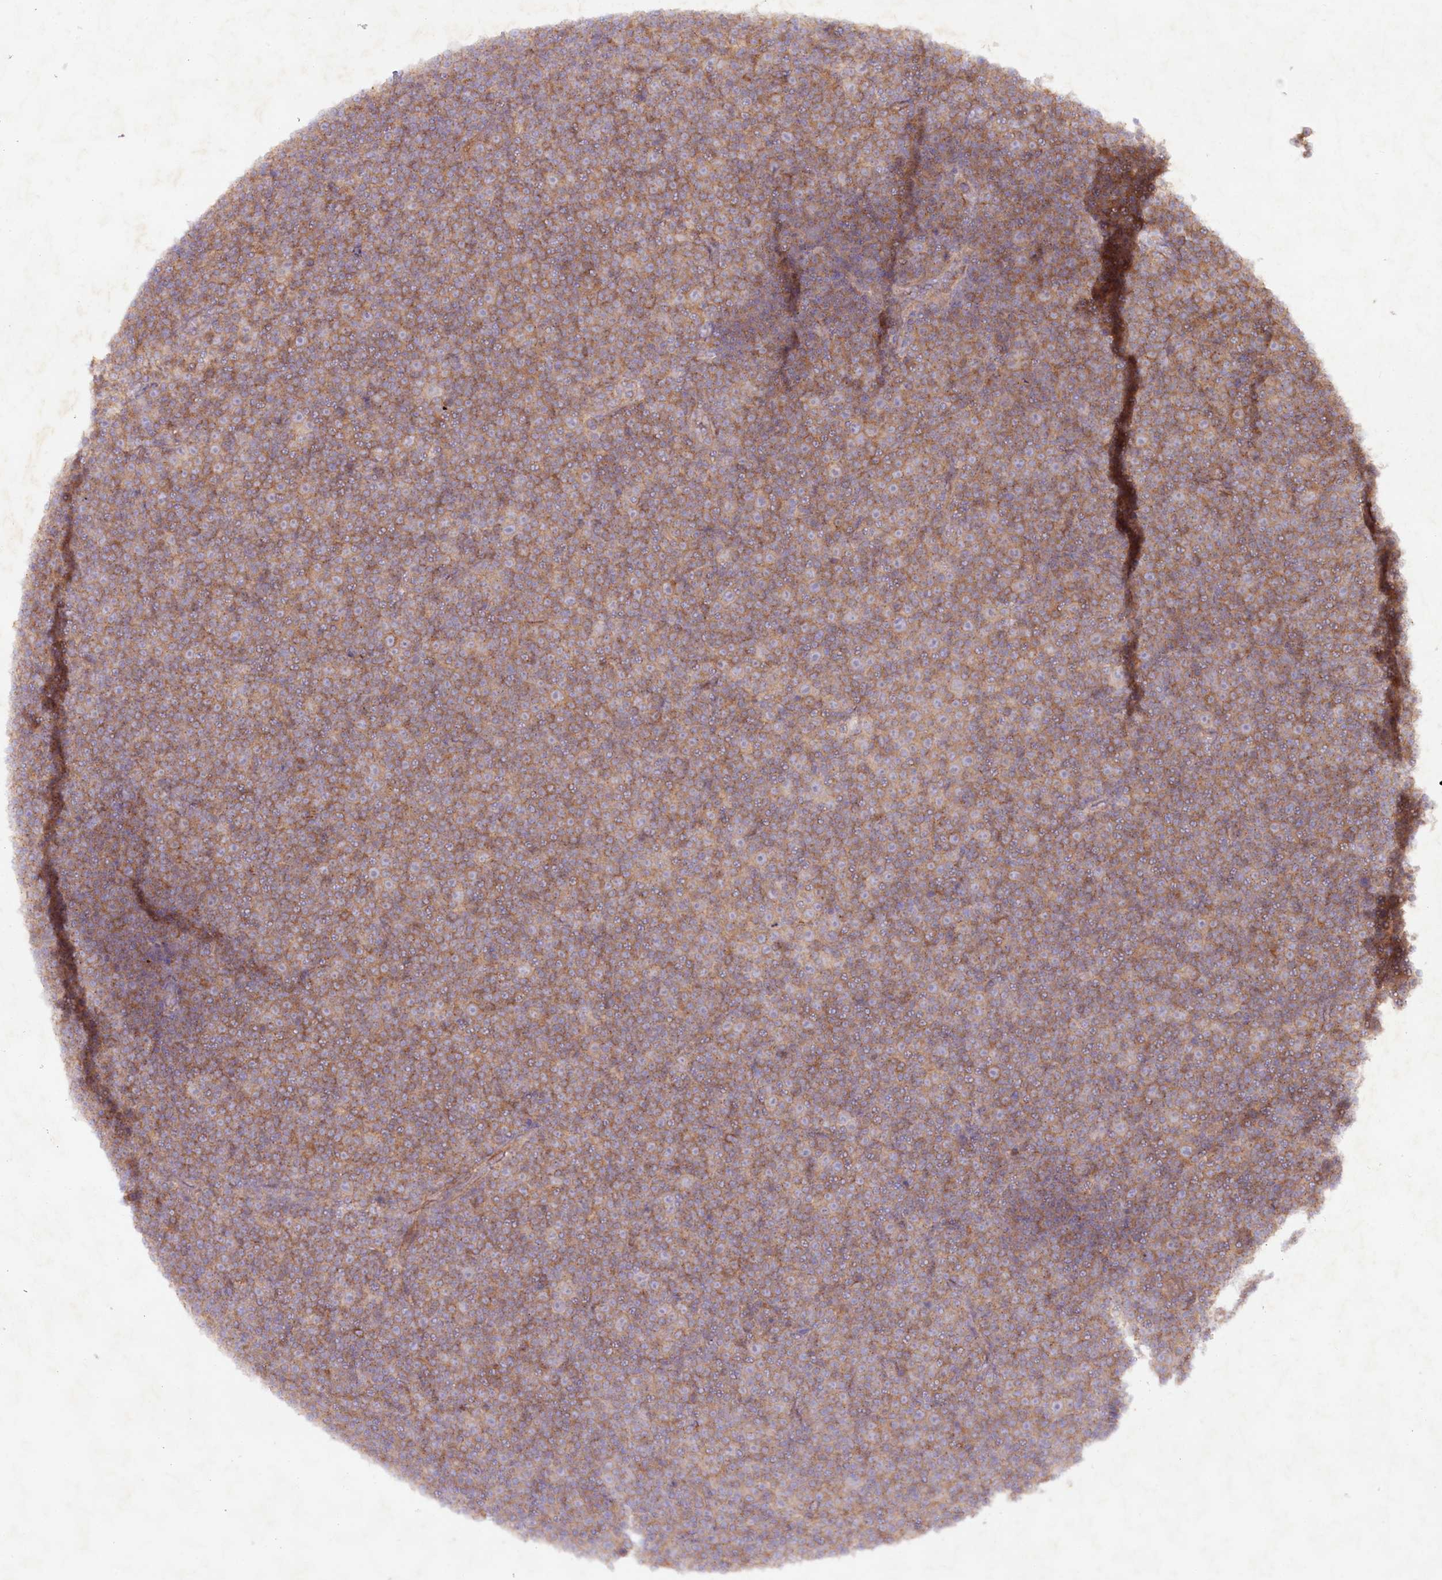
{"staining": {"intensity": "moderate", "quantity": ">75%", "location": "cytoplasmic/membranous"}, "tissue": "lymphoma", "cell_type": "Tumor cells", "image_type": "cancer", "snomed": [{"axis": "morphology", "description": "Malignant lymphoma, non-Hodgkin's type, Low grade"}, {"axis": "topography", "description": "Lymph node"}], "caption": "This is a photomicrograph of immunohistochemistry (IHC) staining of low-grade malignant lymphoma, non-Hodgkin's type, which shows moderate positivity in the cytoplasmic/membranous of tumor cells.", "gene": "TNIP1", "patient": {"sex": "female", "age": 67}}